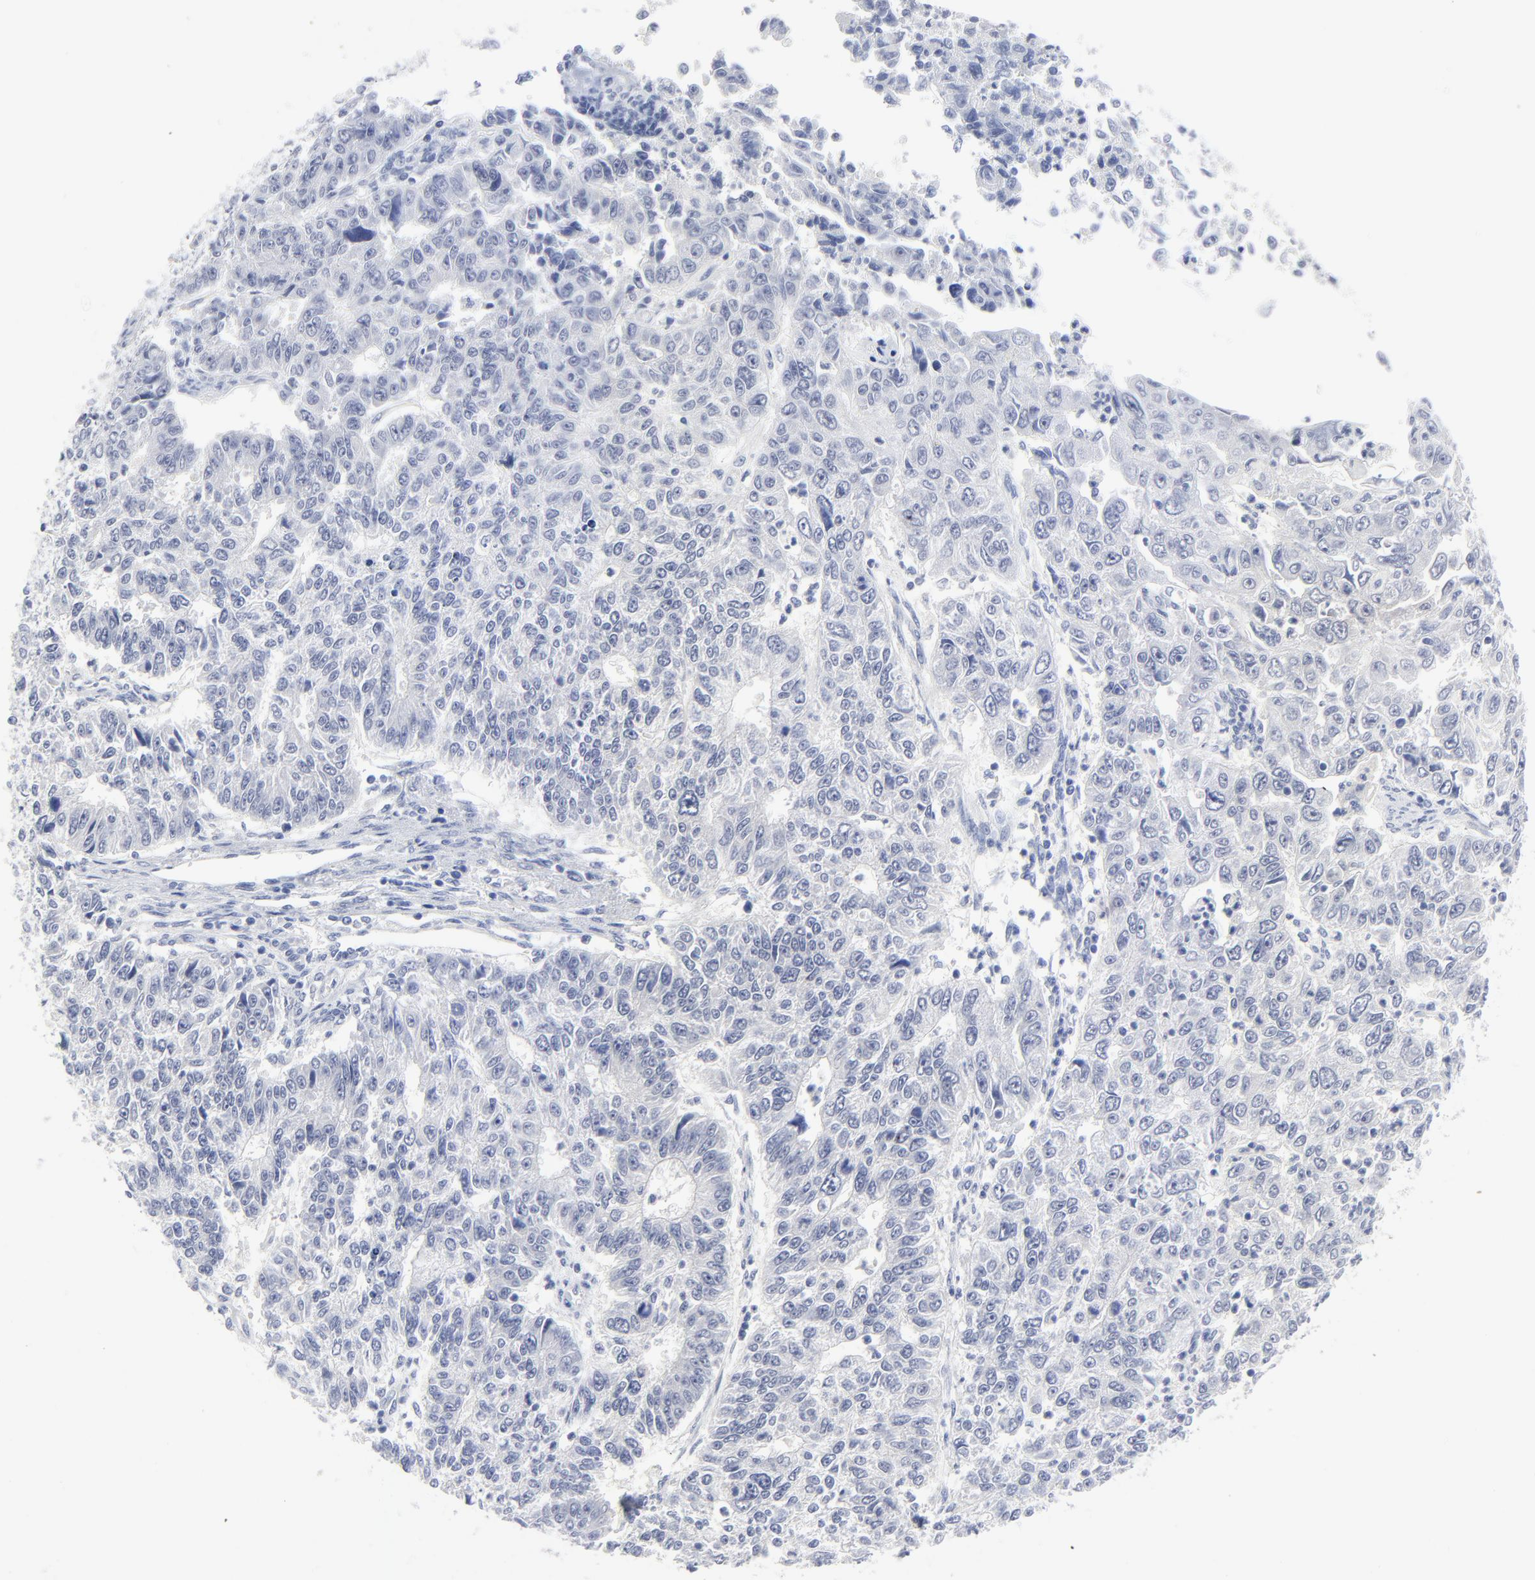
{"staining": {"intensity": "negative", "quantity": "none", "location": "none"}, "tissue": "endometrial cancer", "cell_type": "Tumor cells", "image_type": "cancer", "snomed": [{"axis": "morphology", "description": "Adenocarcinoma, NOS"}, {"axis": "topography", "description": "Endometrium"}], "caption": "This is a image of immunohistochemistry (IHC) staining of adenocarcinoma (endometrial), which shows no staining in tumor cells.", "gene": "CLEC4G", "patient": {"sex": "female", "age": 42}}